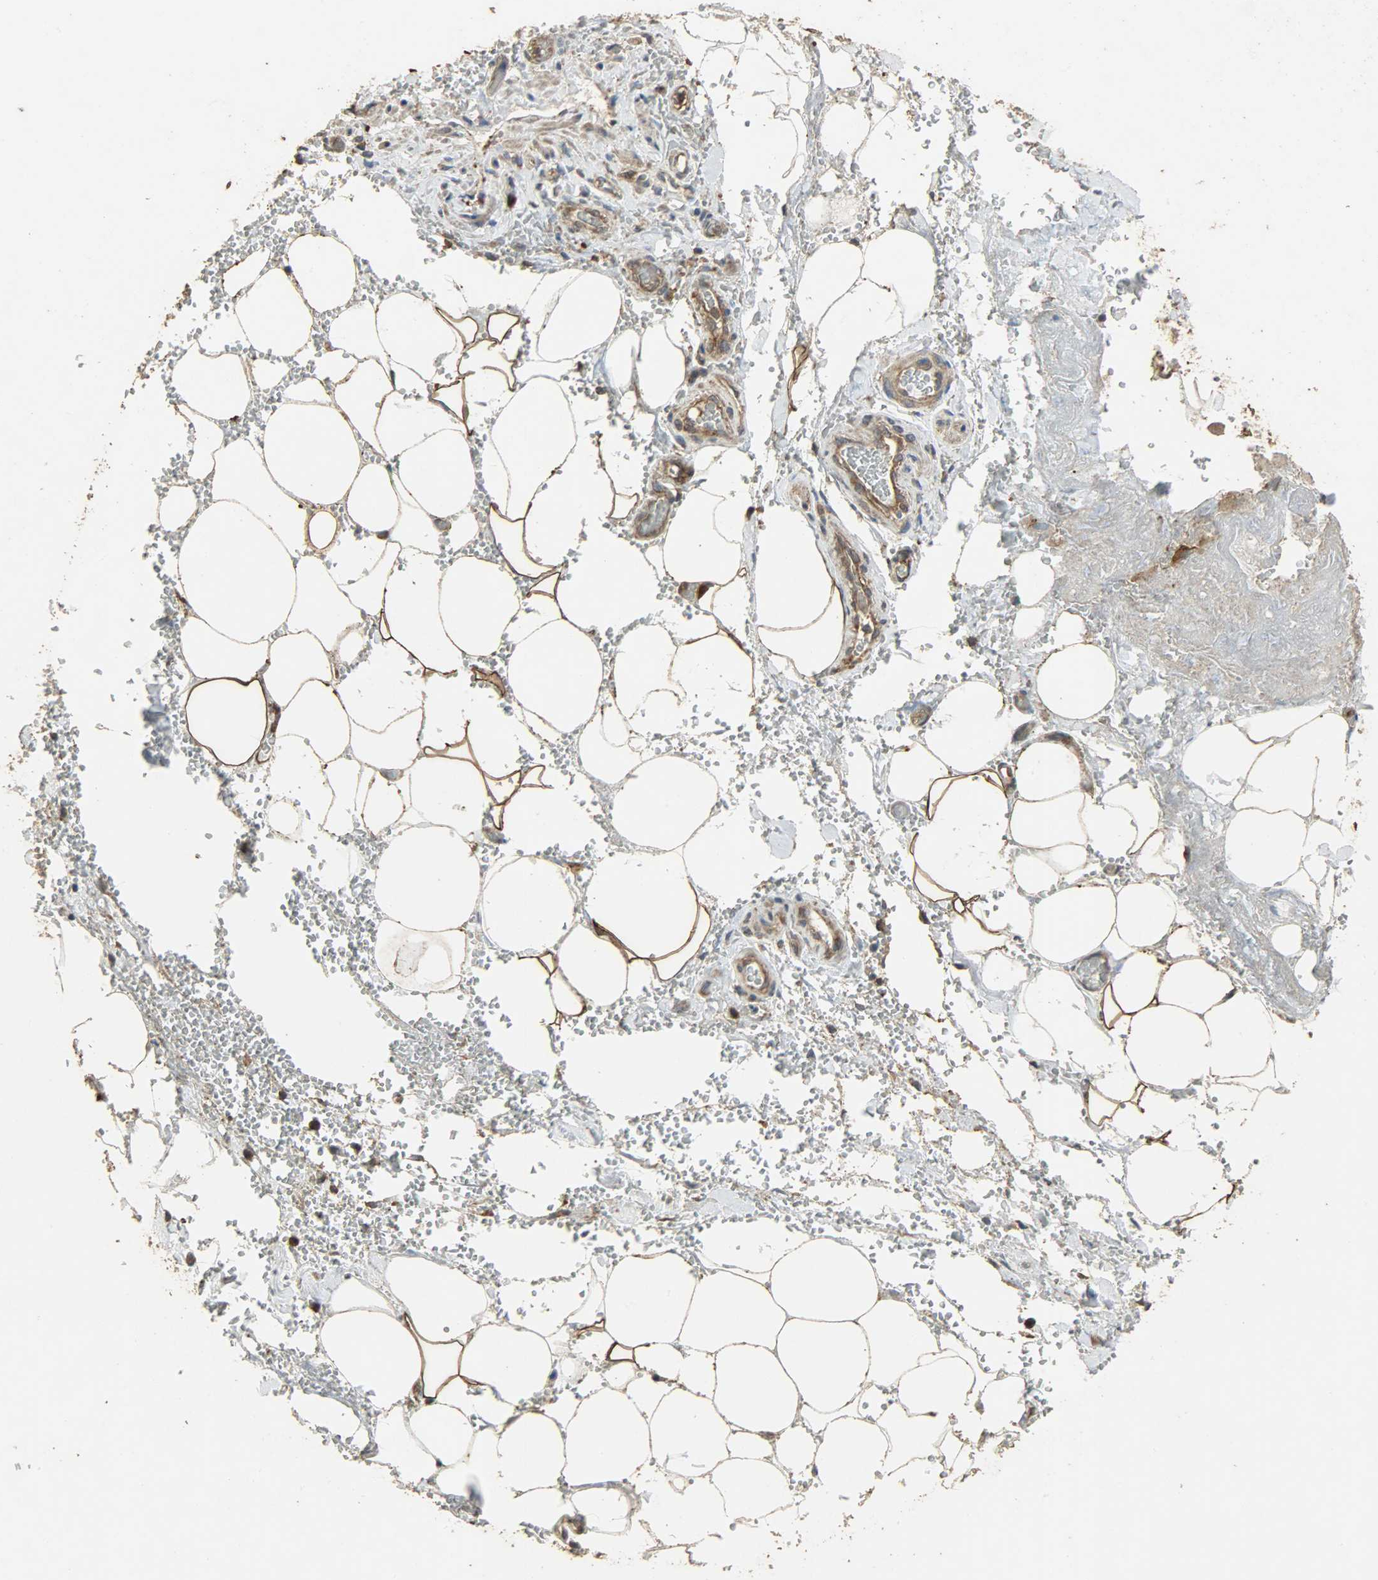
{"staining": {"intensity": "strong", "quantity": ">75%", "location": "cytoplasmic/membranous"}, "tissue": "adipose tissue", "cell_type": "Adipocytes", "image_type": "normal", "snomed": [{"axis": "morphology", "description": "Normal tissue, NOS"}, {"axis": "morphology", "description": "Cholangiocarcinoma"}, {"axis": "topography", "description": "Liver"}, {"axis": "topography", "description": "Peripheral nerve tissue"}], "caption": "The immunohistochemical stain shows strong cytoplasmic/membranous staining in adipocytes of normal adipose tissue. The protein is stained brown, and the nuclei are stained in blue (DAB IHC with brightfield microscopy, high magnification).", "gene": "CDKN2C", "patient": {"sex": "male", "age": 50}}